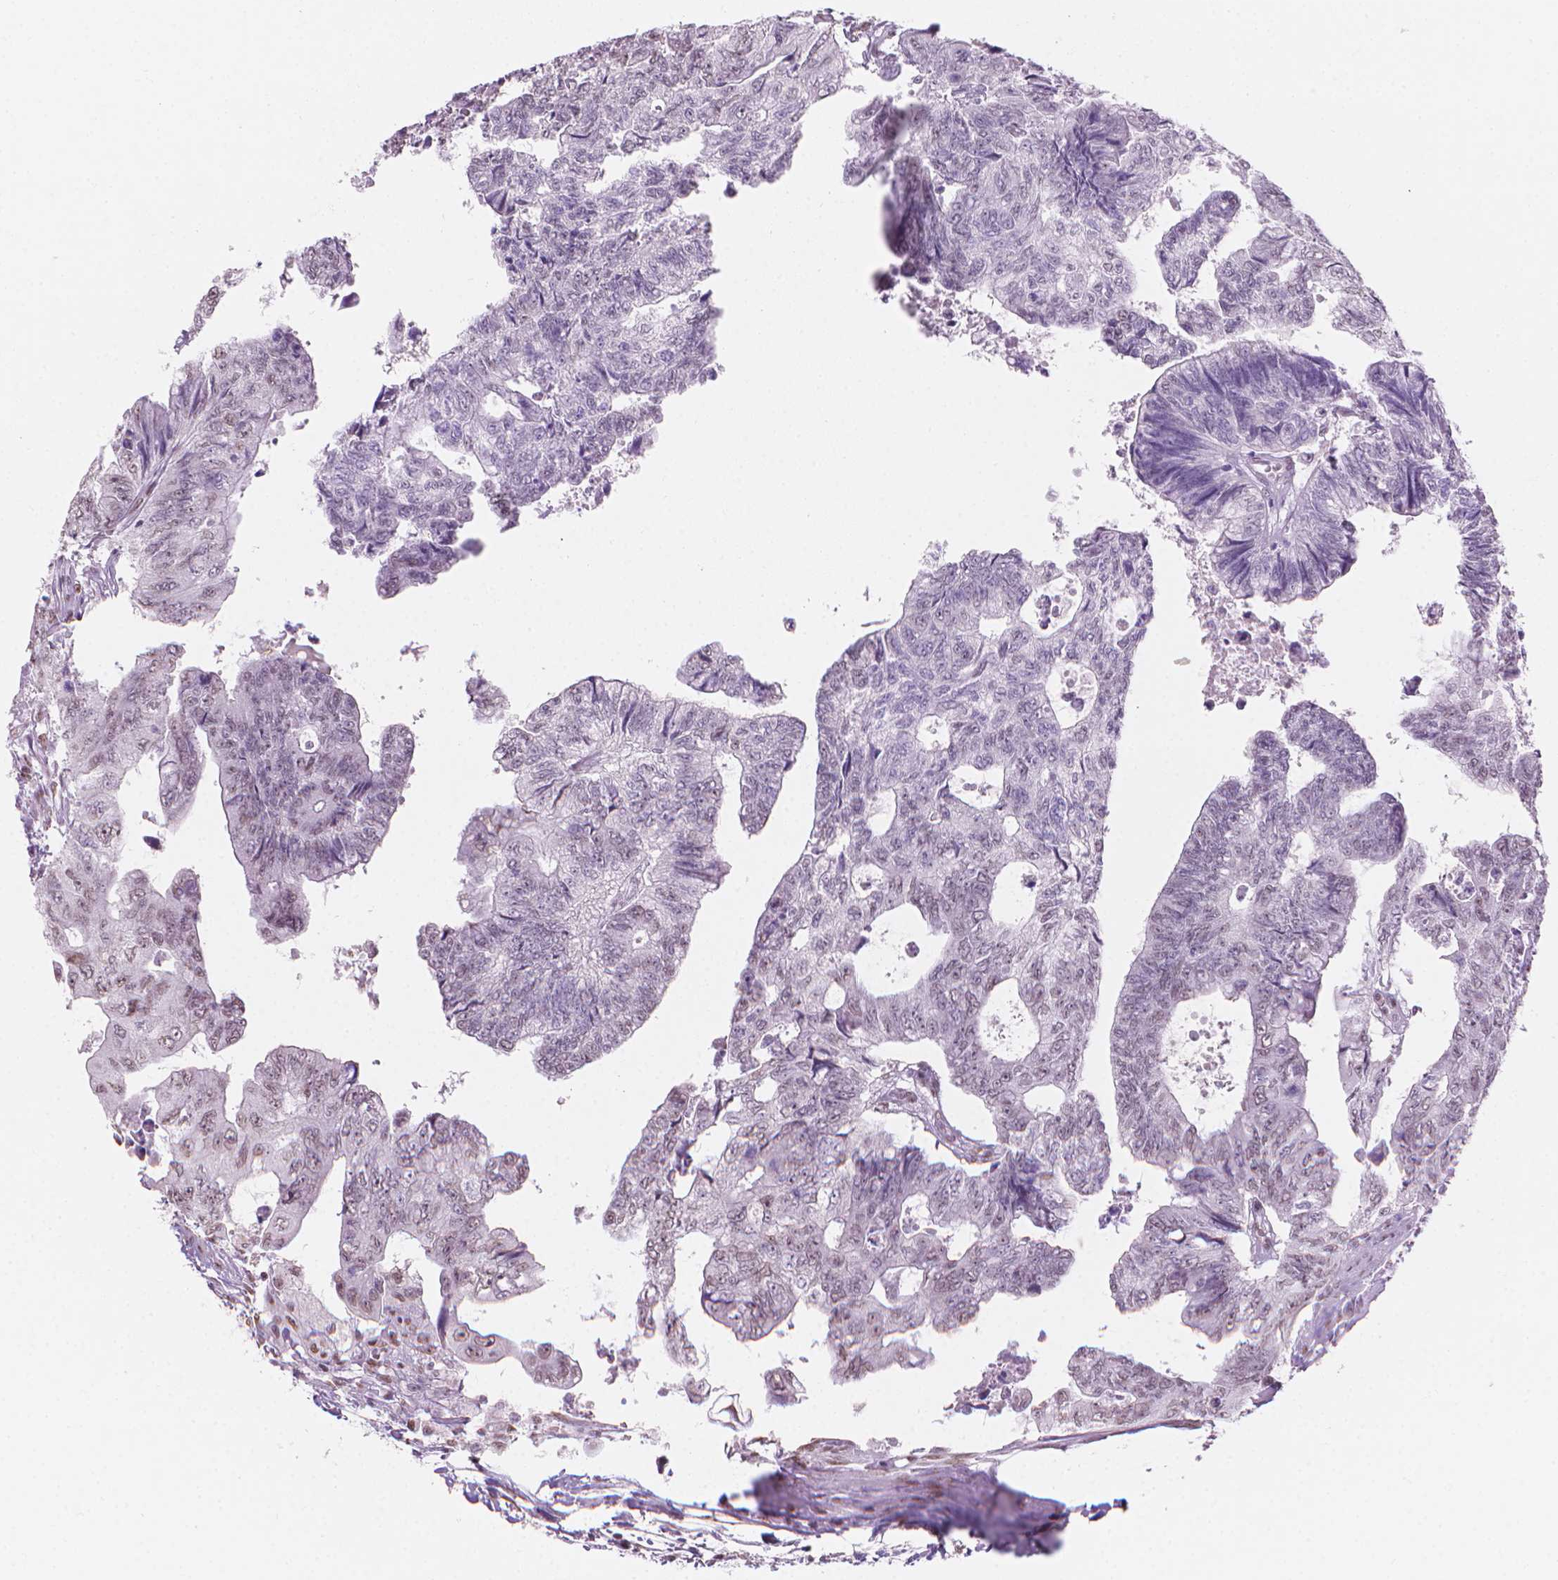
{"staining": {"intensity": "weak", "quantity": "<25%", "location": "nuclear"}, "tissue": "colorectal cancer", "cell_type": "Tumor cells", "image_type": "cancer", "snomed": [{"axis": "morphology", "description": "Adenocarcinoma, NOS"}, {"axis": "topography", "description": "Colon"}], "caption": "The micrograph reveals no staining of tumor cells in colorectal cancer (adenocarcinoma).", "gene": "PIAS2", "patient": {"sex": "male", "age": 57}}